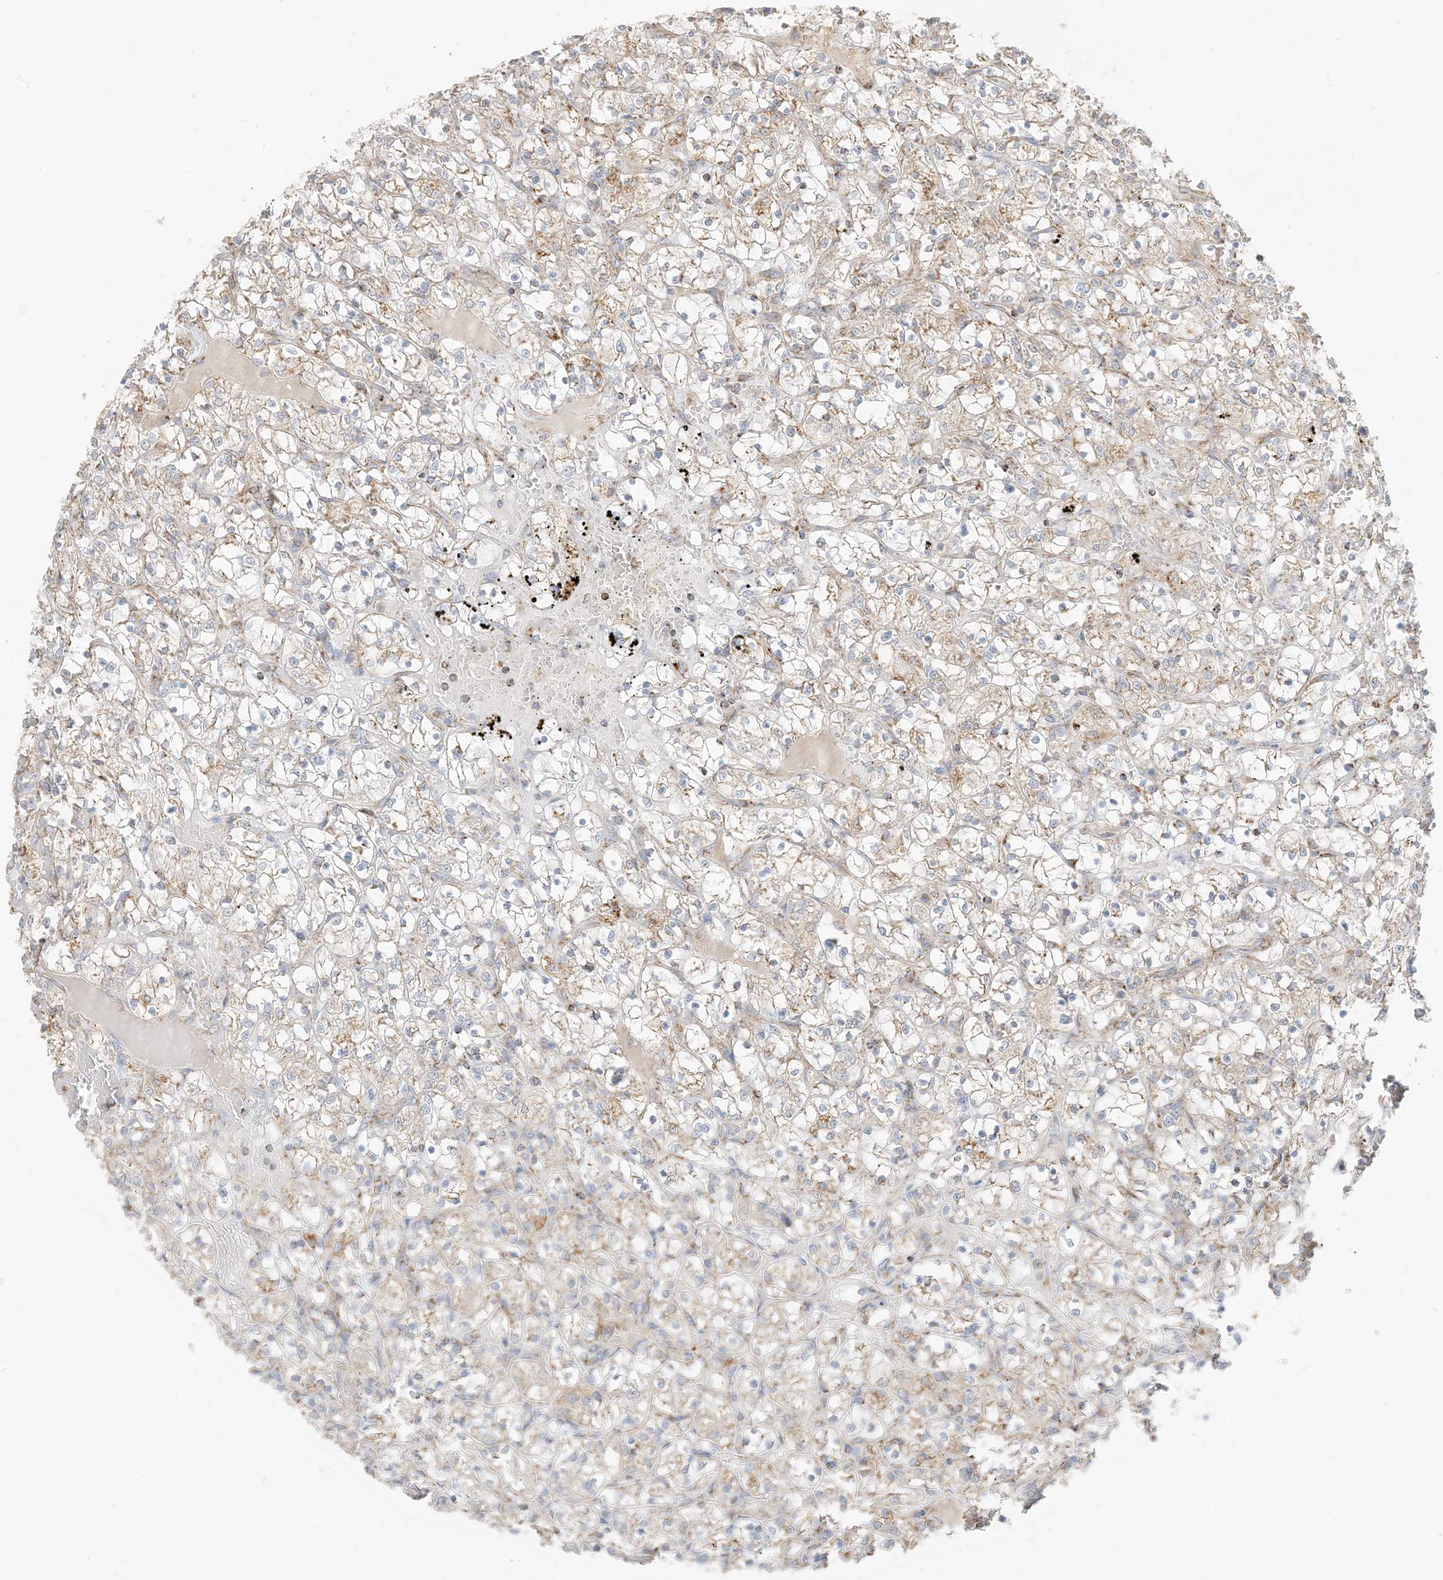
{"staining": {"intensity": "weak", "quantity": "25%-75%", "location": "cytoplasmic/membranous"}, "tissue": "renal cancer", "cell_type": "Tumor cells", "image_type": "cancer", "snomed": [{"axis": "morphology", "description": "Adenocarcinoma, NOS"}, {"axis": "topography", "description": "Kidney"}], "caption": "Immunohistochemistry (DAB) staining of human adenocarcinoma (renal) exhibits weak cytoplasmic/membranous protein expression in about 25%-75% of tumor cells.", "gene": "SLC25A12", "patient": {"sex": "female", "age": 69}}